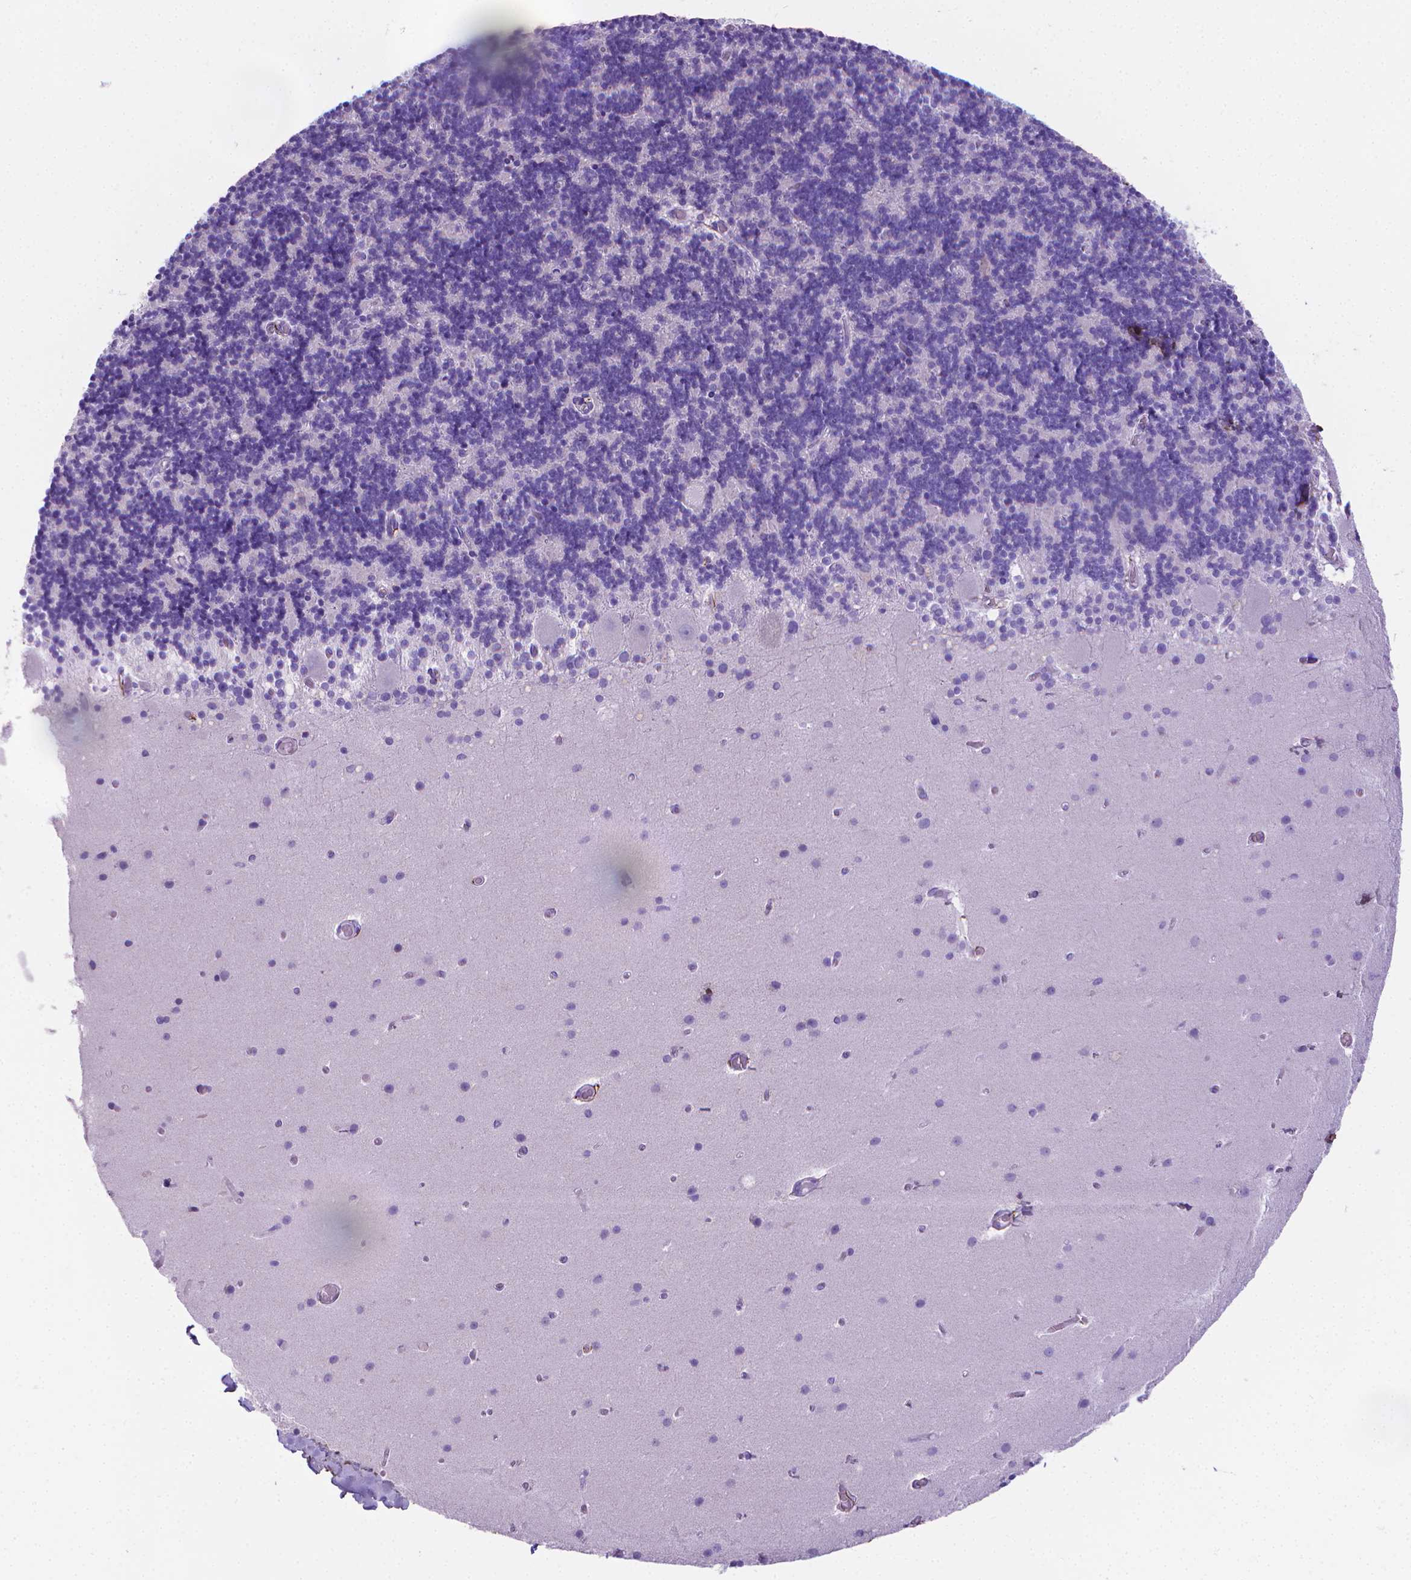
{"staining": {"intensity": "negative", "quantity": "none", "location": "none"}, "tissue": "cerebellum", "cell_type": "Cells in granular layer", "image_type": "normal", "snomed": [{"axis": "morphology", "description": "Normal tissue, NOS"}, {"axis": "topography", "description": "Cerebellum"}], "caption": "DAB (3,3'-diaminobenzidine) immunohistochemical staining of normal human cerebellum exhibits no significant expression in cells in granular layer. The staining is performed using DAB (3,3'-diaminobenzidine) brown chromogen with nuclei counter-stained in using hematoxylin.", "gene": "MFAP2", "patient": {"sex": "male", "age": 70}}